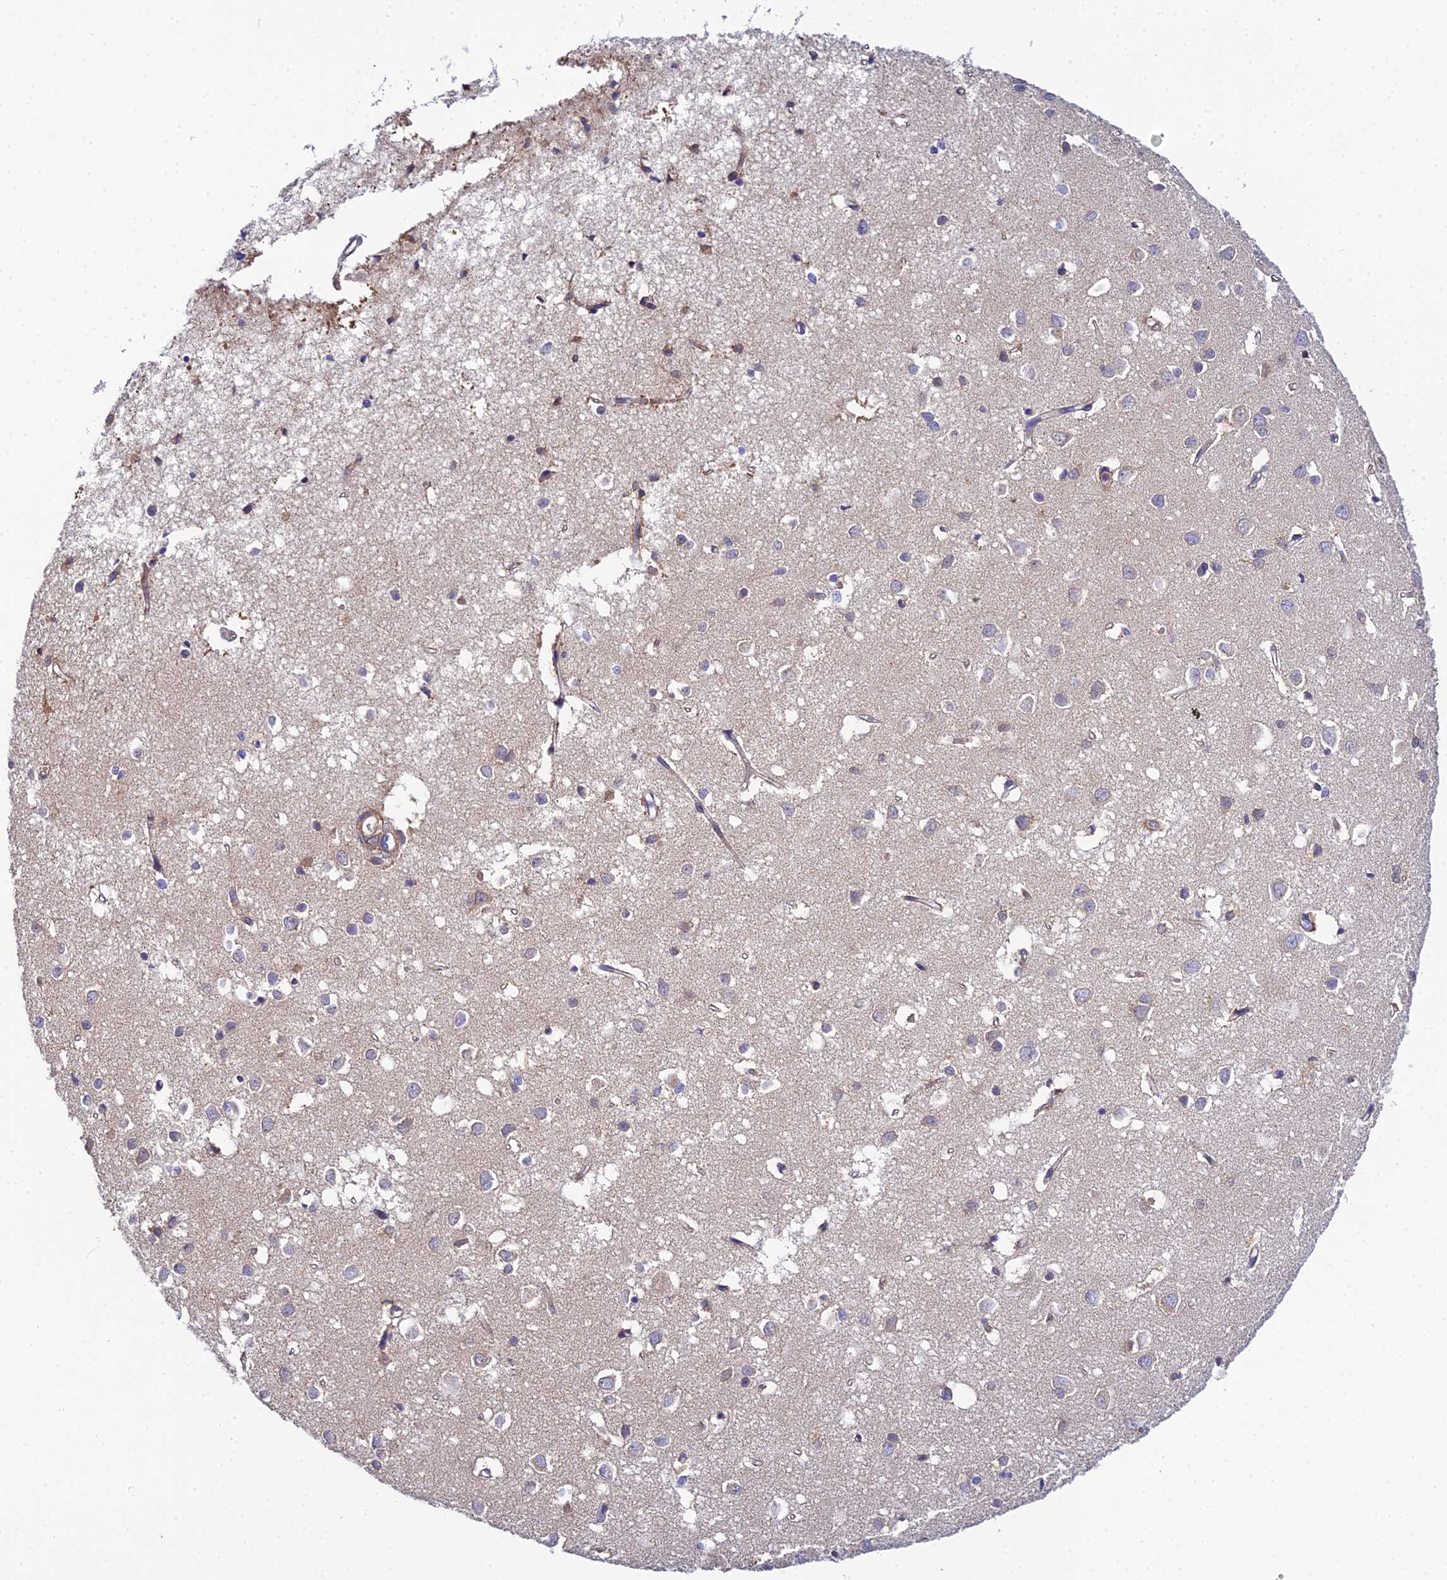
{"staining": {"intensity": "weak", "quantity": "25%-75%", "location": "cytoplasmic/membranous"}, "tissue": "cerebral cortex", "cell_type": "Endothelial cells", "image_type": "normal", "snomed": [{"axis": "morphology", "description": "Normal tissue, NOS"}, {"axis": "topography", "description": "Cerebral cortex"}], "caption": "DAB (3,3'-diaminobenzidine) immunohistochemical staining of benign cerebral cortex shows weak cytoplasmic/membranous protein positivity in about 25%-75% of endothelial cells.", "gene": "ACOT1", "patient": {"sex": "female", "age": 64}}